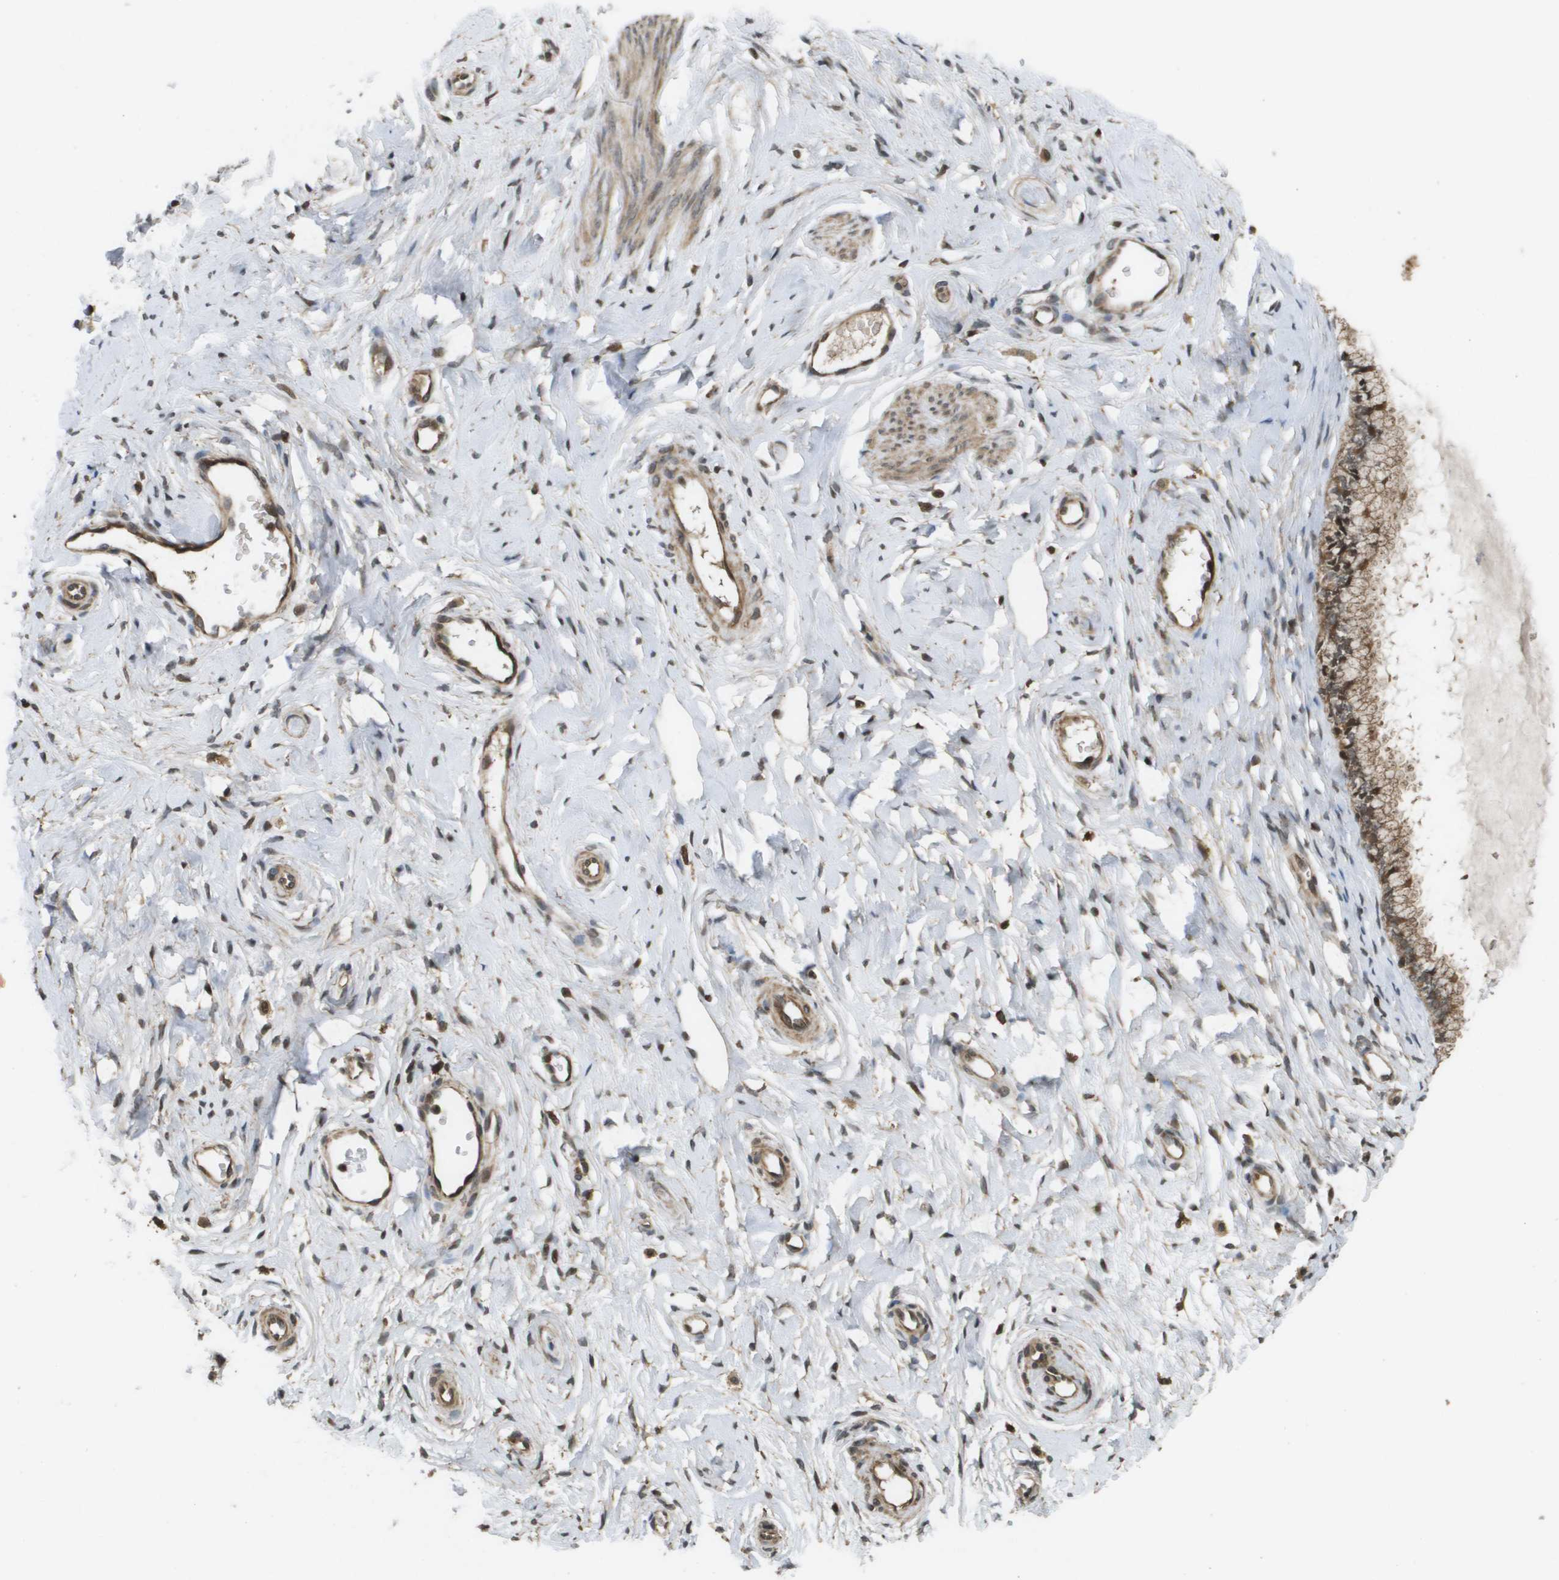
{"staining": {"intensity": "strong", "quantity": ">75%", "location": "cytoplasmic/membranous,nuclear"}, "tissue": "cervix", "cell_type": "Glandular cells", "image_type": "normal", "snomed": [{"axis": "morphology", "description": "Normal tissue, NOS"}, {"axis": "topography", "description": "Cervix"}], "caption": "The histopathology image displays staining of normal cervix, revealing strong cytoplasmic/membranous,nuclear protein expression (brown color) within glandular cells.", "gene": "KIF11", "patient": {"sex": "female", "age": 65}}